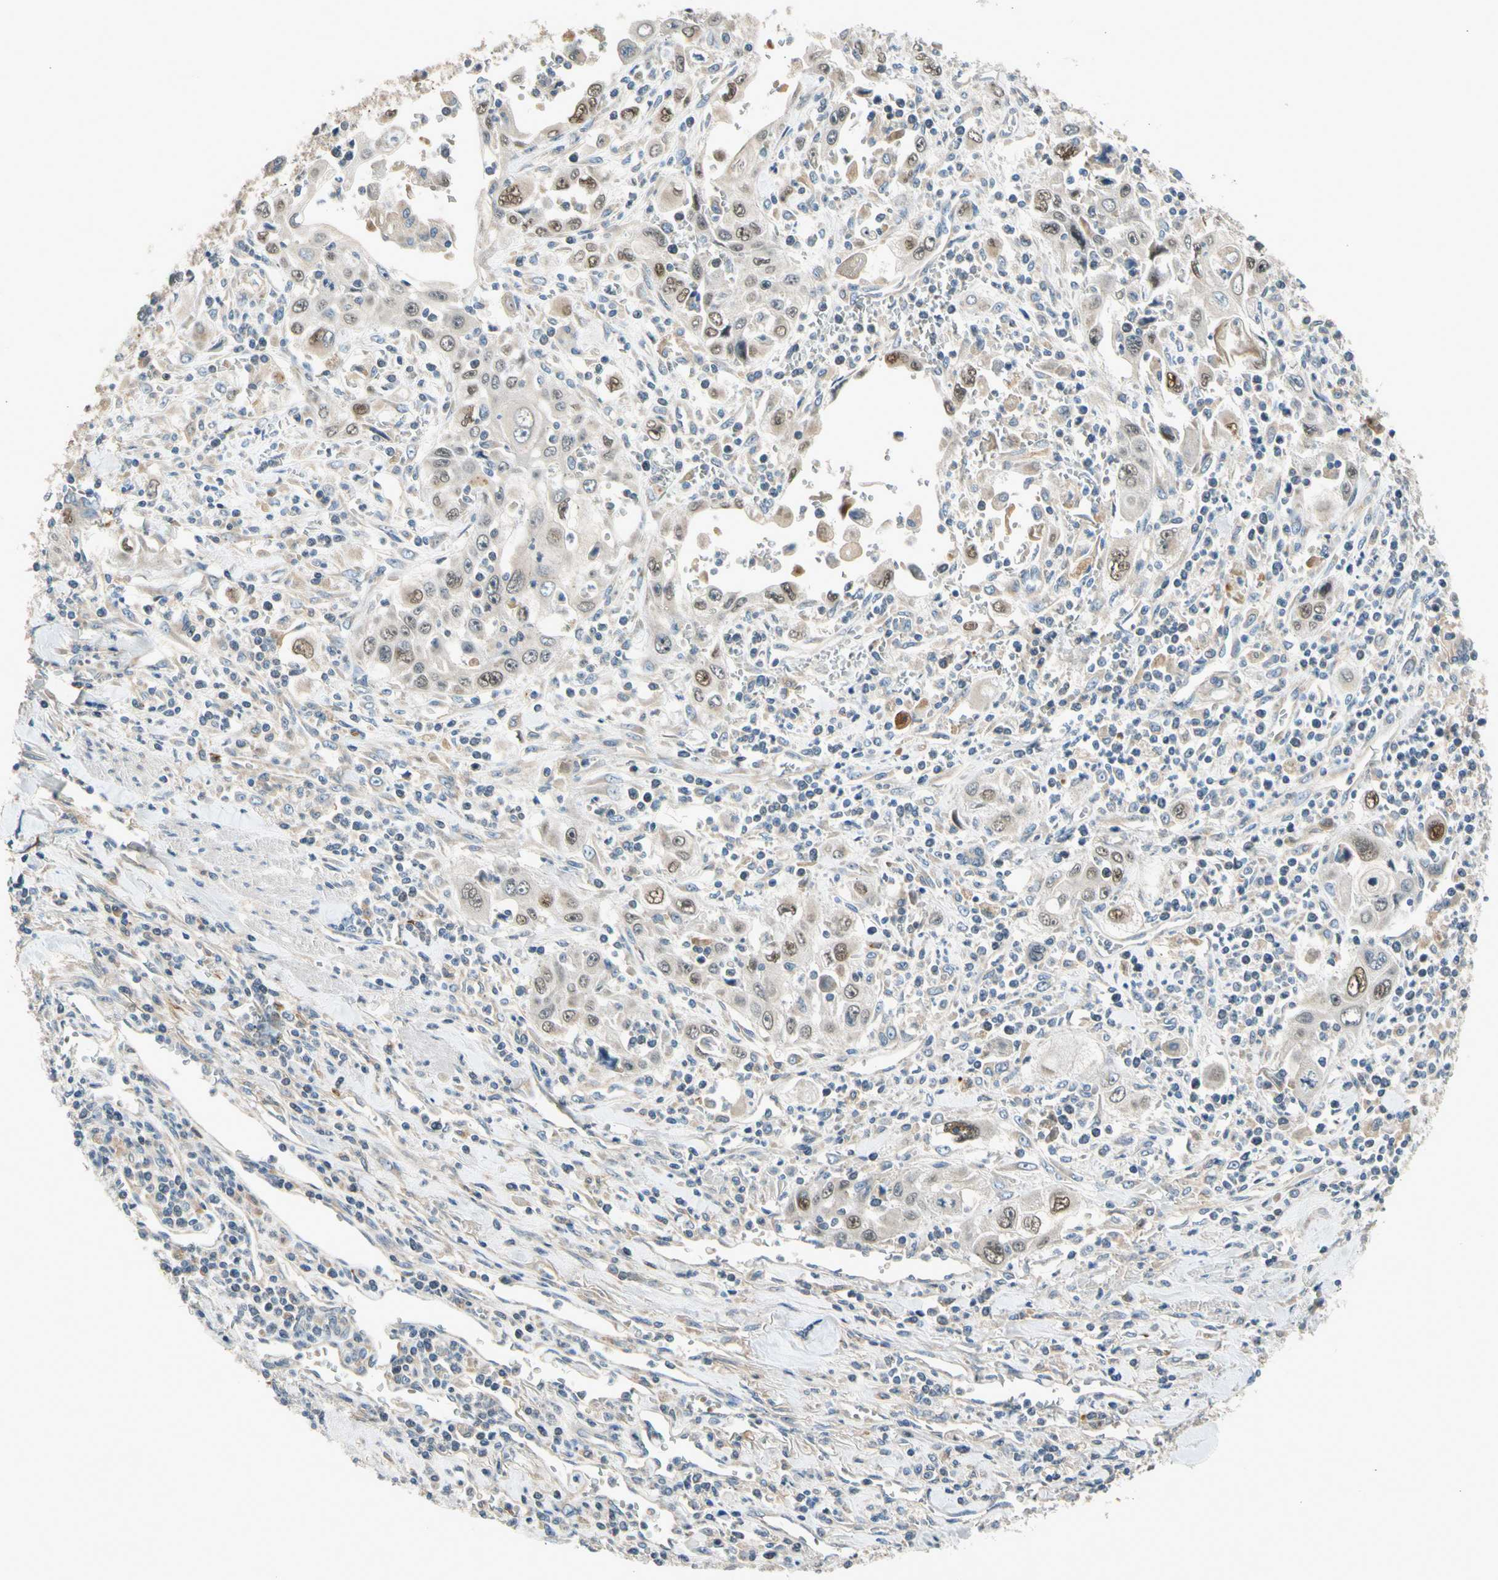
{"staining": {"intensity": "weak", "quantity": "25%-75%", "location": "cytoplasmic/membranous,nuclear"}, "tissue": "pancreatic cancer", "cell_type": "Tumor cells", "image_type": "cancer", "snomed": [{"axis": "morphology", "description": "Adenocarcinoma, NOS"}, {"axis": "topography", "description": "Pancreas"}], "caption": "About 25%-75% of tumor cells in adenocarcinoma (pancreatic) show weak cytoplasmic/membranous and nuclear protein positivity as visualized by brown immunohistochemical staining.", "gene": "NPHP3", "patient": {"sex": "male", "age": 70}}